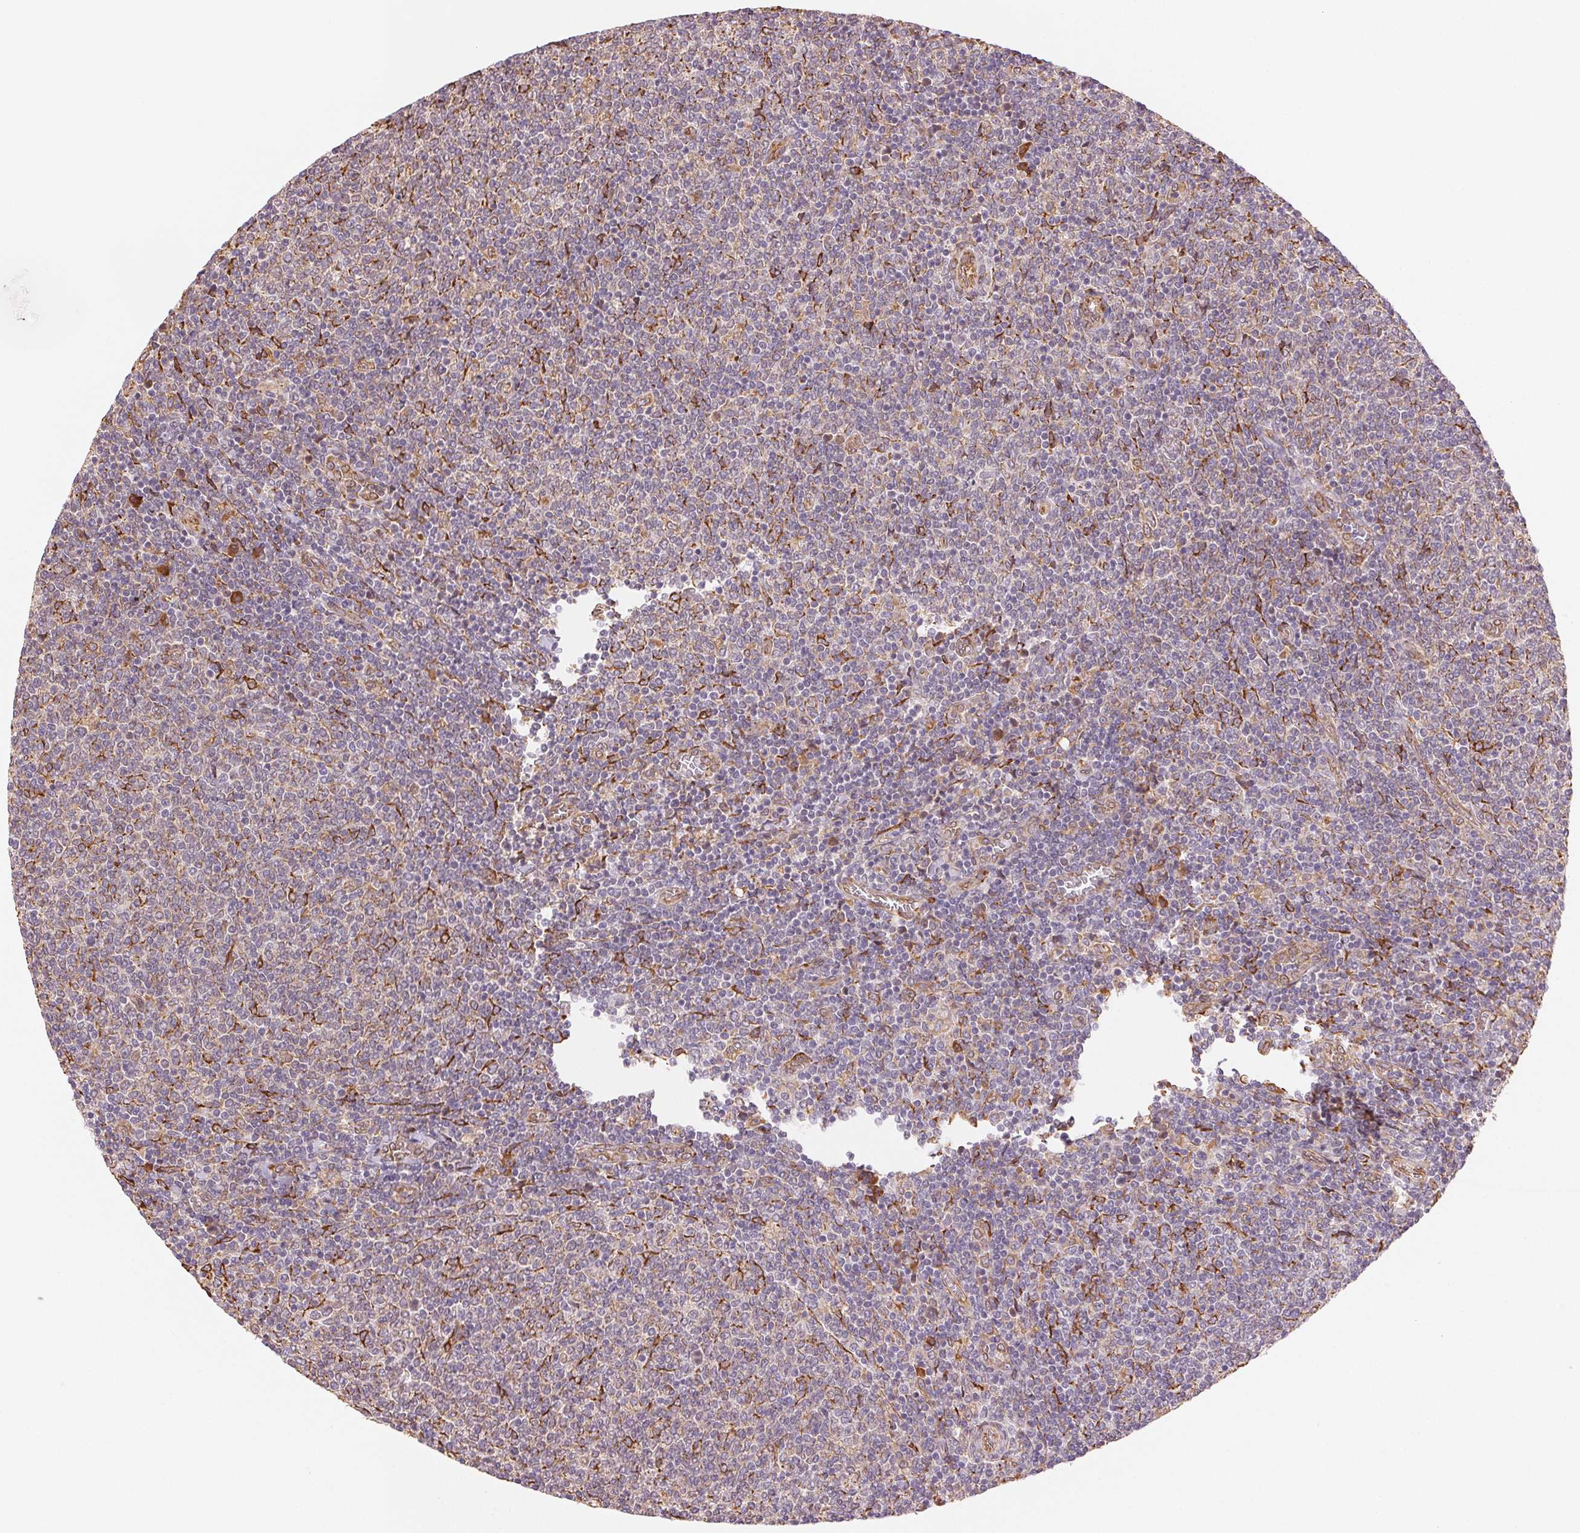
{"staining": {"intensity": "negative", "quantity": "none", "location": "none"}, "tissue": "lymphoma", "cell_type": "Tumor cells", "image_type": "cancer", "snomed": [{"axis": "morphology", "description": "Malignant lymphoma, non-Hodgkin's type, Low grade"}, {"axis": "topography", "description": "Lymph node"}], "caption": "Tumor cells show no significant positivity in lymphoma.", "gene": "RCN3", "patient": {"sex": "male", "age": 52}}